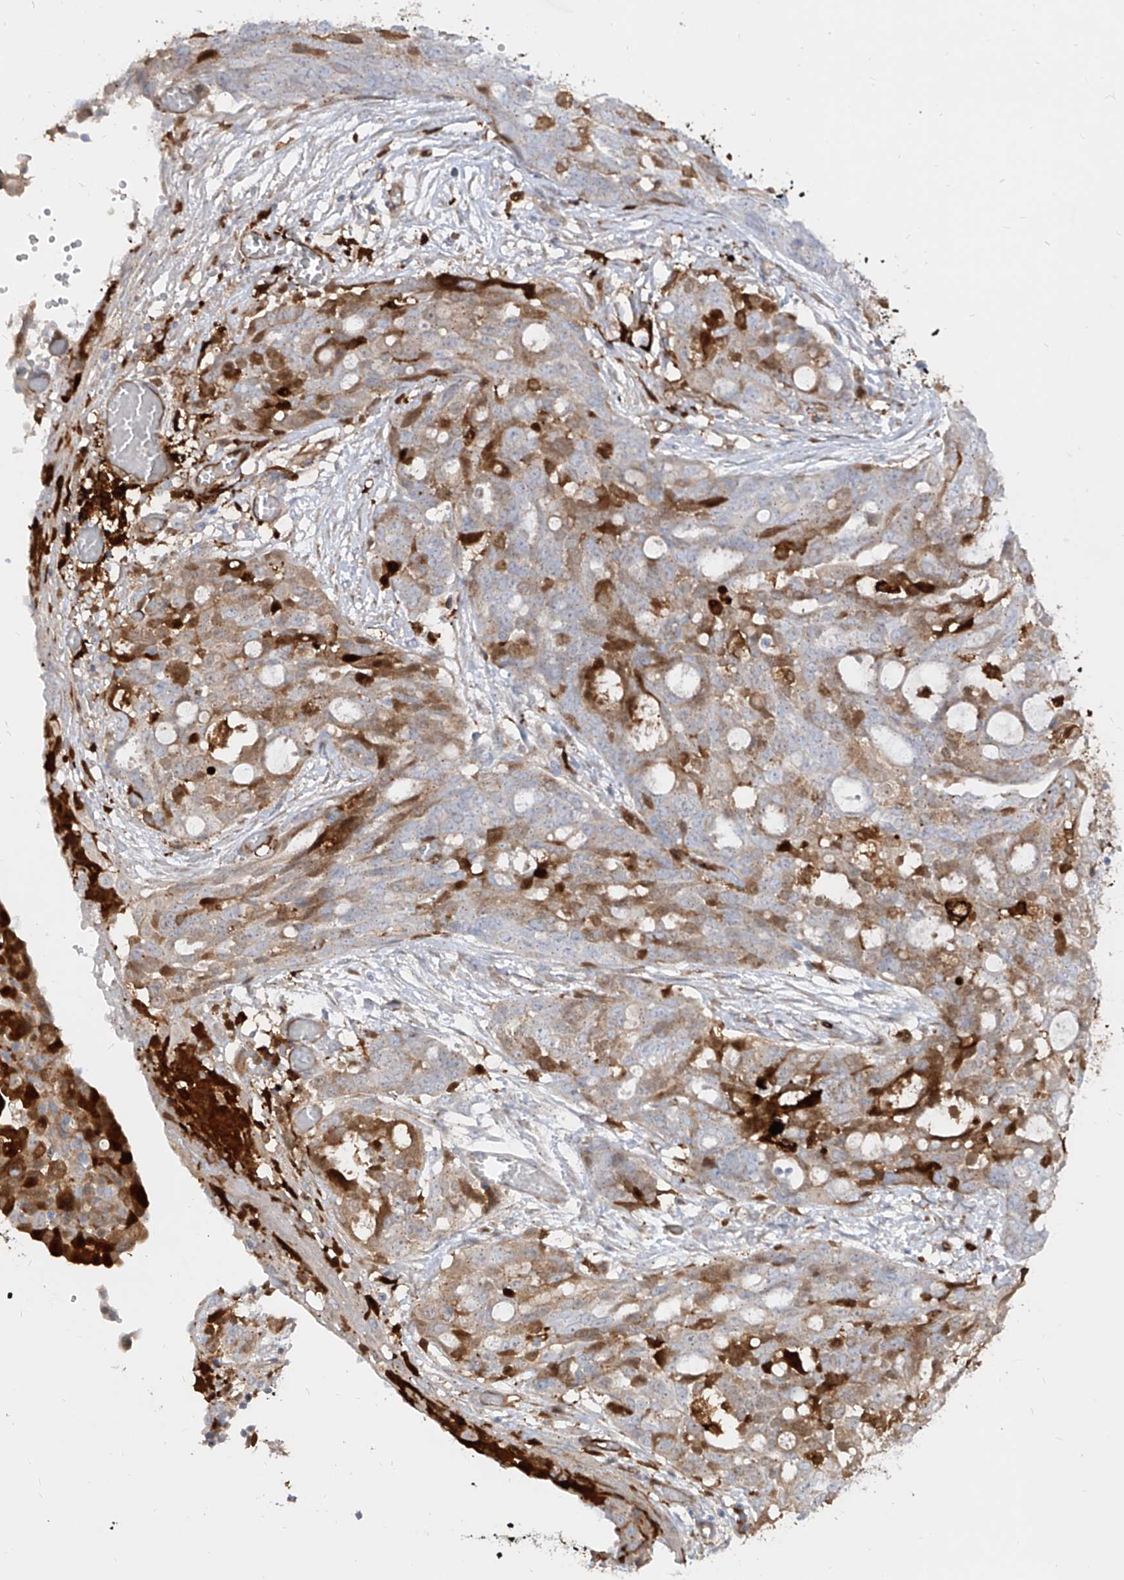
{"staining": {"intensity": "moderate", "quantity": "<25%", "location": "cytoplasmic/membranous"}, "tissue": "ovarian cancer", "cell_type": "Tumor cells", "image_type": "cancer", "snomed": [{"axis": "morphology", "description": "Cystadenocarcinoma, serous, NOS"}, {"axis": "topography", "description": "Soft tissue"}, {"axis": "topography", "description": "Ovary"}], "caption": "The micrograph reveals staining of ovarian cancer (serous cystadenocarcinoma), revealing moderate cytoplasmic/membranous protein expression (brown color) within tumor cells. The protein of interest is shown in brown color, while the nuclei are stained blue.", "gene": "KYNU", "patient": {"sex": "female", "age": 57}}